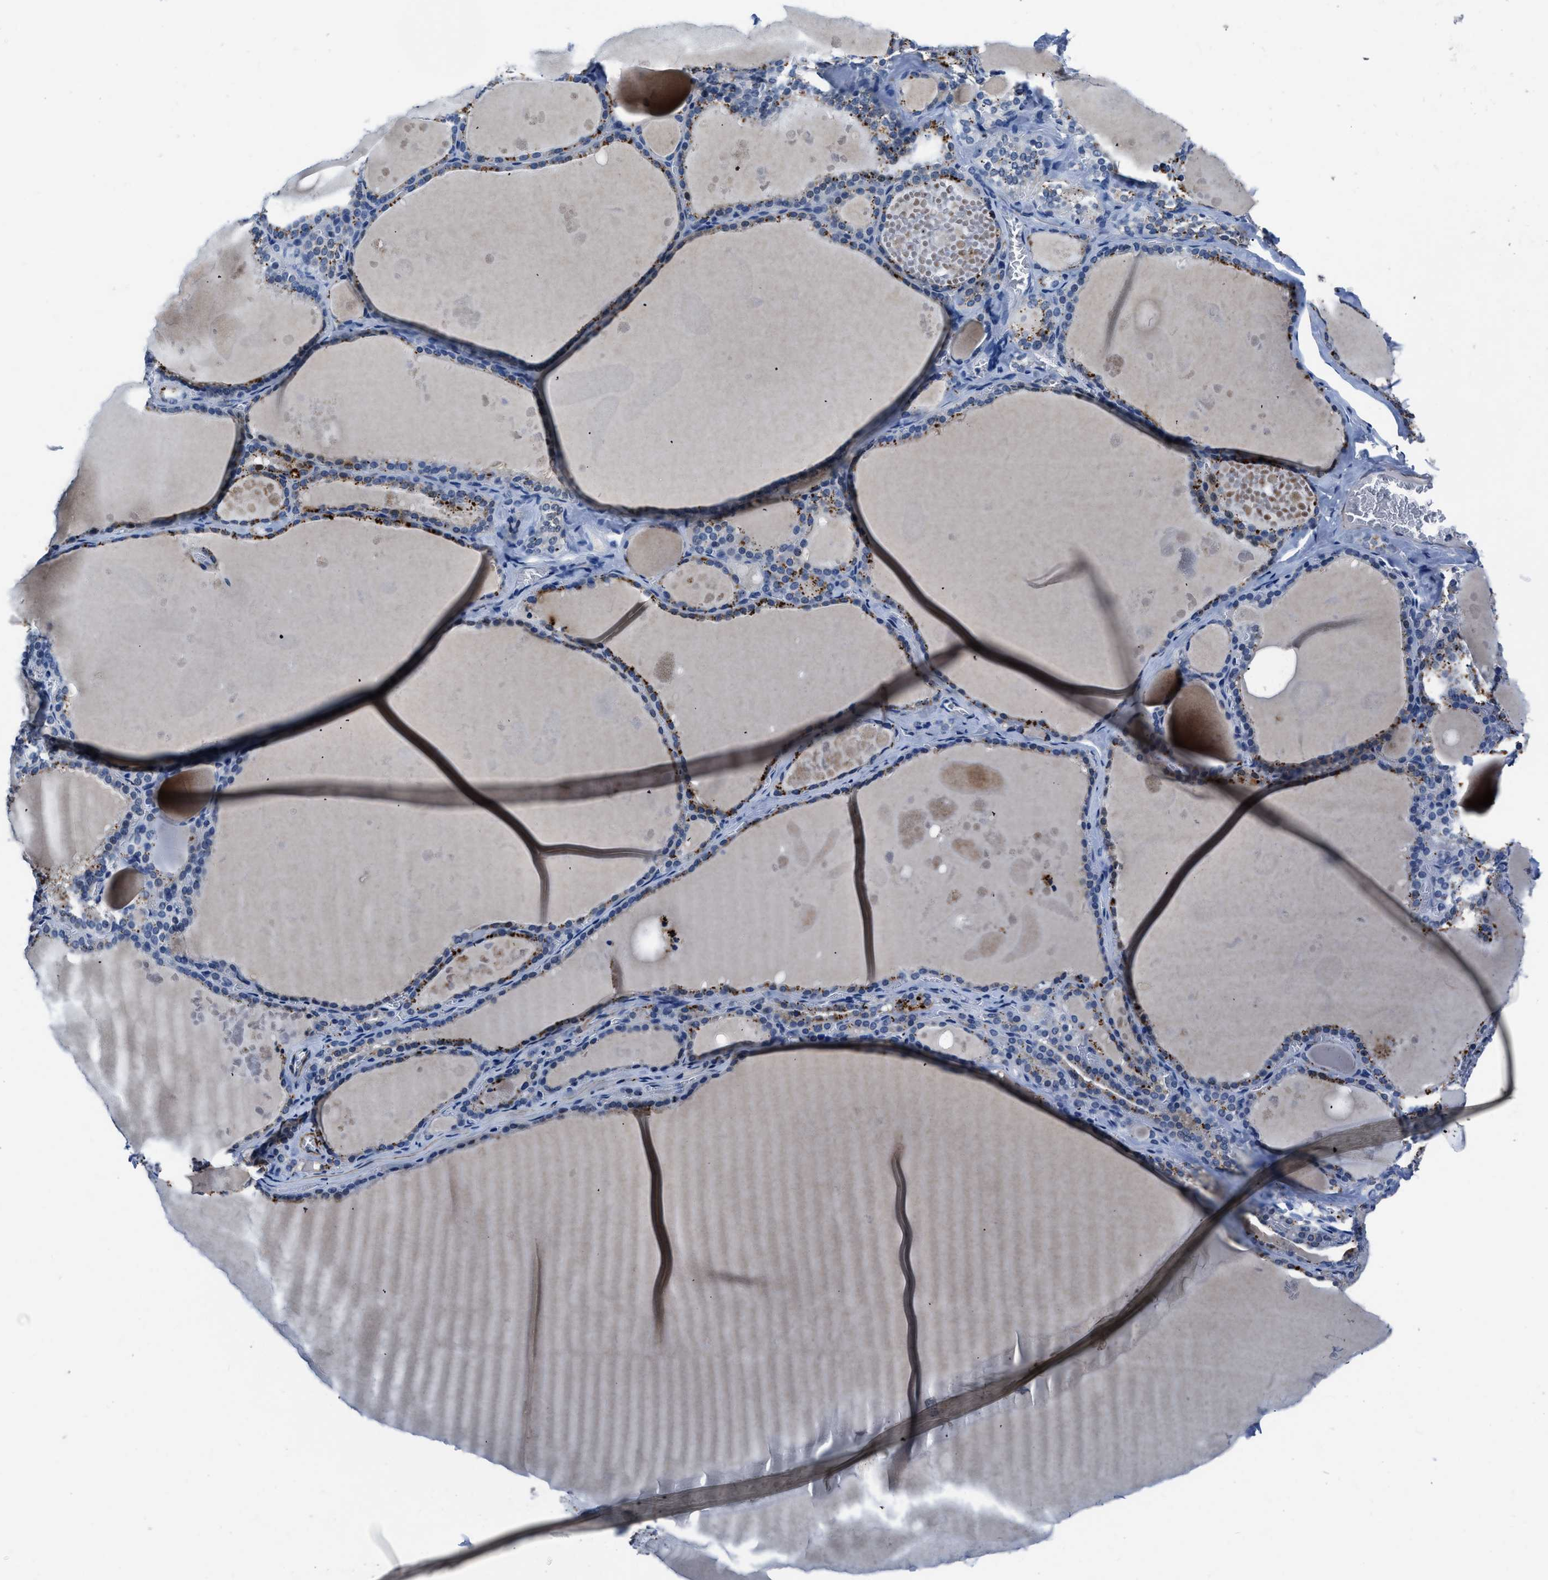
{"staining": {"intensity": "moderate", "quantity": "25%-75%", "location": "cytoplasmic/membranous,nuclear"}, "tissue": "thyroid gland", "cell_type": "Glandular cells", "image_type": "normal", "snomed": [{"axis": "morphology", "description": "Normal tissue, NOS"}, {"axis": "topography", "description": "Thyroid gland"}], "caption": "A micrograph showing moderate cytoplasmic/membranous,nuclear expression in approximately 25%-75% of glandular cells in benign thyroid gland, as visualized by brown immunohistochemical staining.", "gene": "LANCL2", "patient": {"sex": "male", "age": 56}}